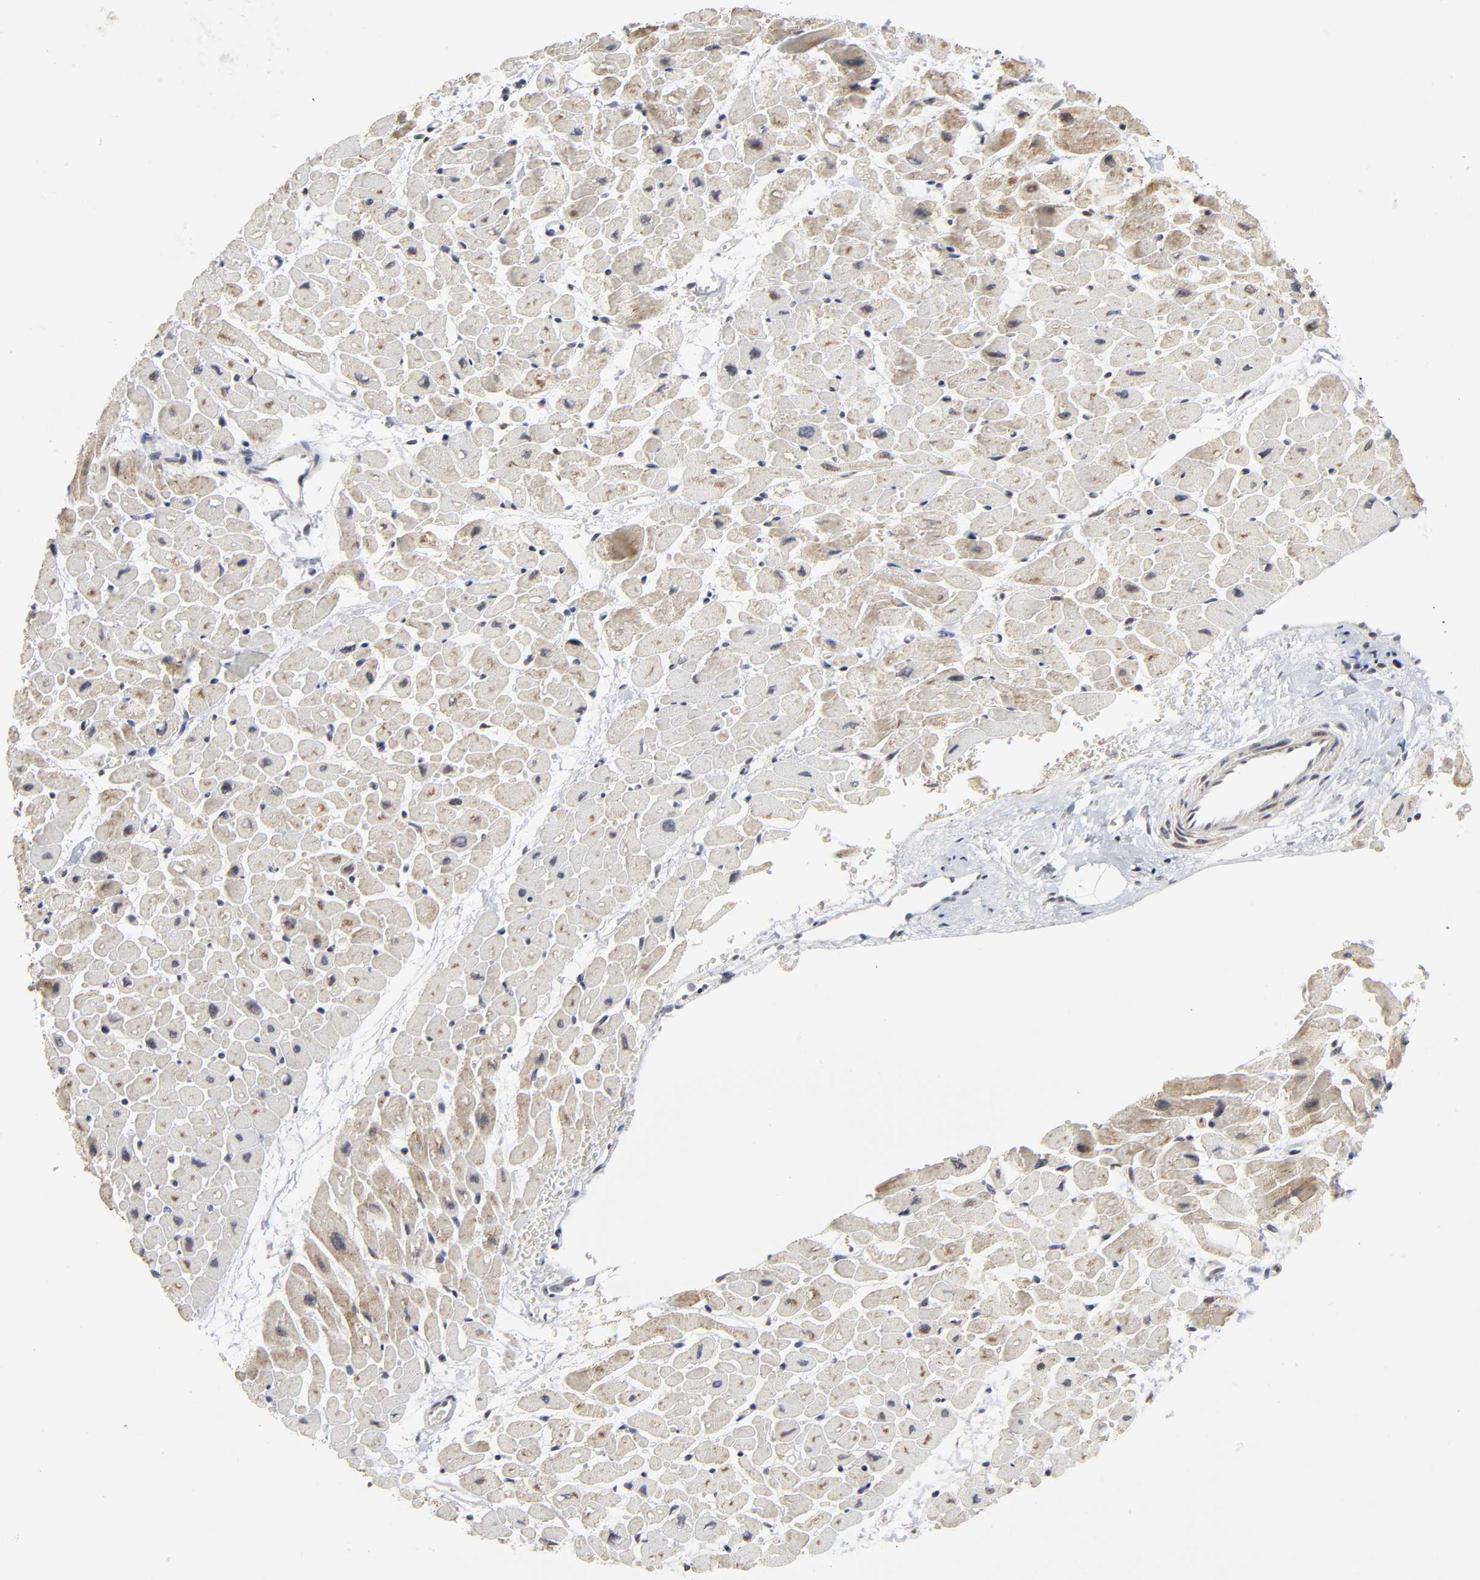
{"staining": {"intensity": "moderate", "quantity": "25%-75%", "location": "cytoplasmic/membranous,nuclear"}, "tissue": "heart muscle", "cell_type": "Cardiomyocytes", "image_type": "normal", "snomed": [{"axis": "morphology", "description": "Normal tissue, NOS"}, {"axis": "topography", "description": "Heart"}], "caption": "Immunohistochemical staining of benign heart muscle exhibits 25%-75% levels of moderate cytoplasmic/membranous,nuclear protein expression in about 25%-75% of cardiomyocytes. The protein of interest is stained brown, and the nuclei are stained in blue (DAB (3,3'-diaminobenzidine) IHC with brightfield microscopy, high magnification).", "gene": "AUH", "patient": {"sex": "male", "age": 45}}